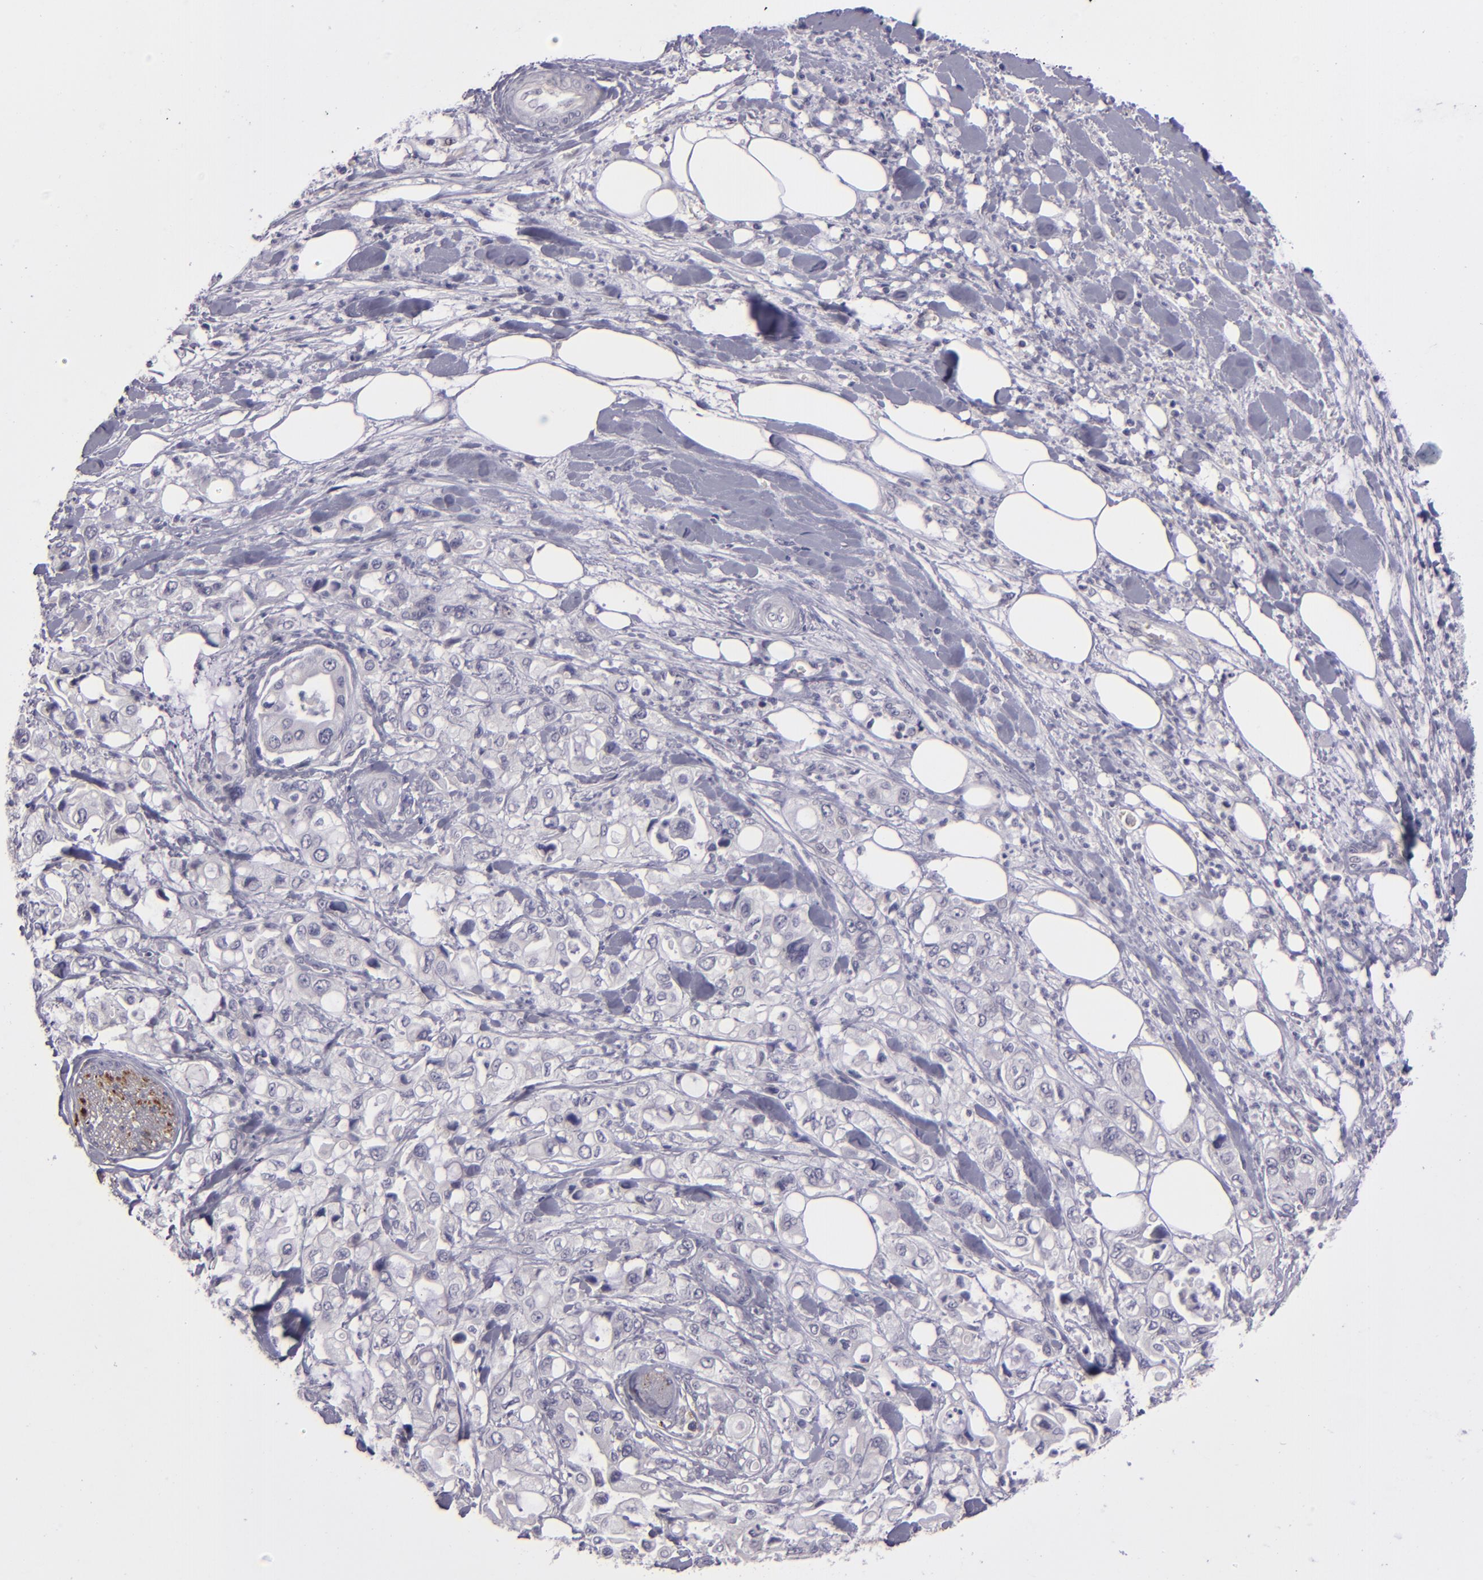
{"staining": {"intensity": "negative", "quantity": "none", "location": "none"}, "tissue": "pancreatic cancer", "cell_type": "Tumor cells", "image_type": "cancer", "snomed": [{"axis": "morphology", "description": "Adenocarcinoma, NOS"}, {"axis": "topography", "description": "Pancreas"}], "caption": "This is a photomicrograph of immunohistochemistry staining of pancreatic cancer, which shows no staining in tumor cells.", "gene": "SNCB", "patient": {"sex": "male", "age": 70}}